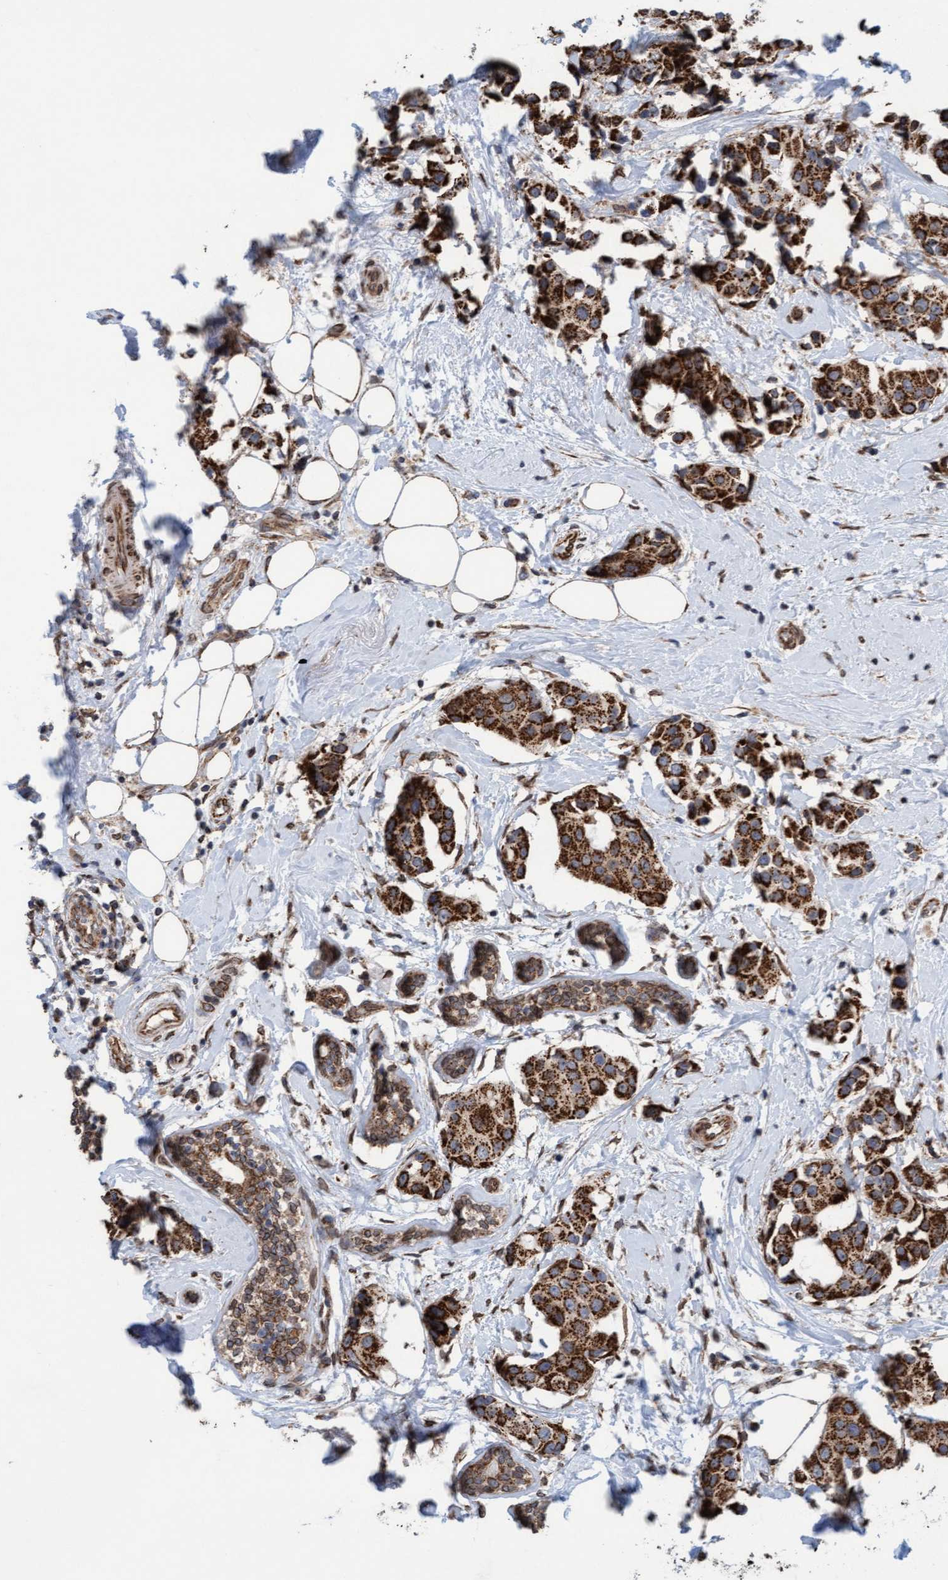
{"staining": {"intensity": "strong", "quantity": ">75%", "location": "cytoplasmic/membranous"}, "tissue": "breast cancer", "cell_type": "Tumor cells", "image_type": "cancer", "snomed": [{"axis": "morphology", "description": "Normal tissue, NOS"}, {"axis": "morphology", "description": "Duct carcinoma"}, {"axis": "topography", "description": "Breast"}], "caption": "Tumor cells reveal strong cytoplasmic/membranous positivity in about >75% of cells in breast cancer. Nuclei are stained in blue.", "gene": "MRPS23", "patient": {"sex": "female", "age": 39}}